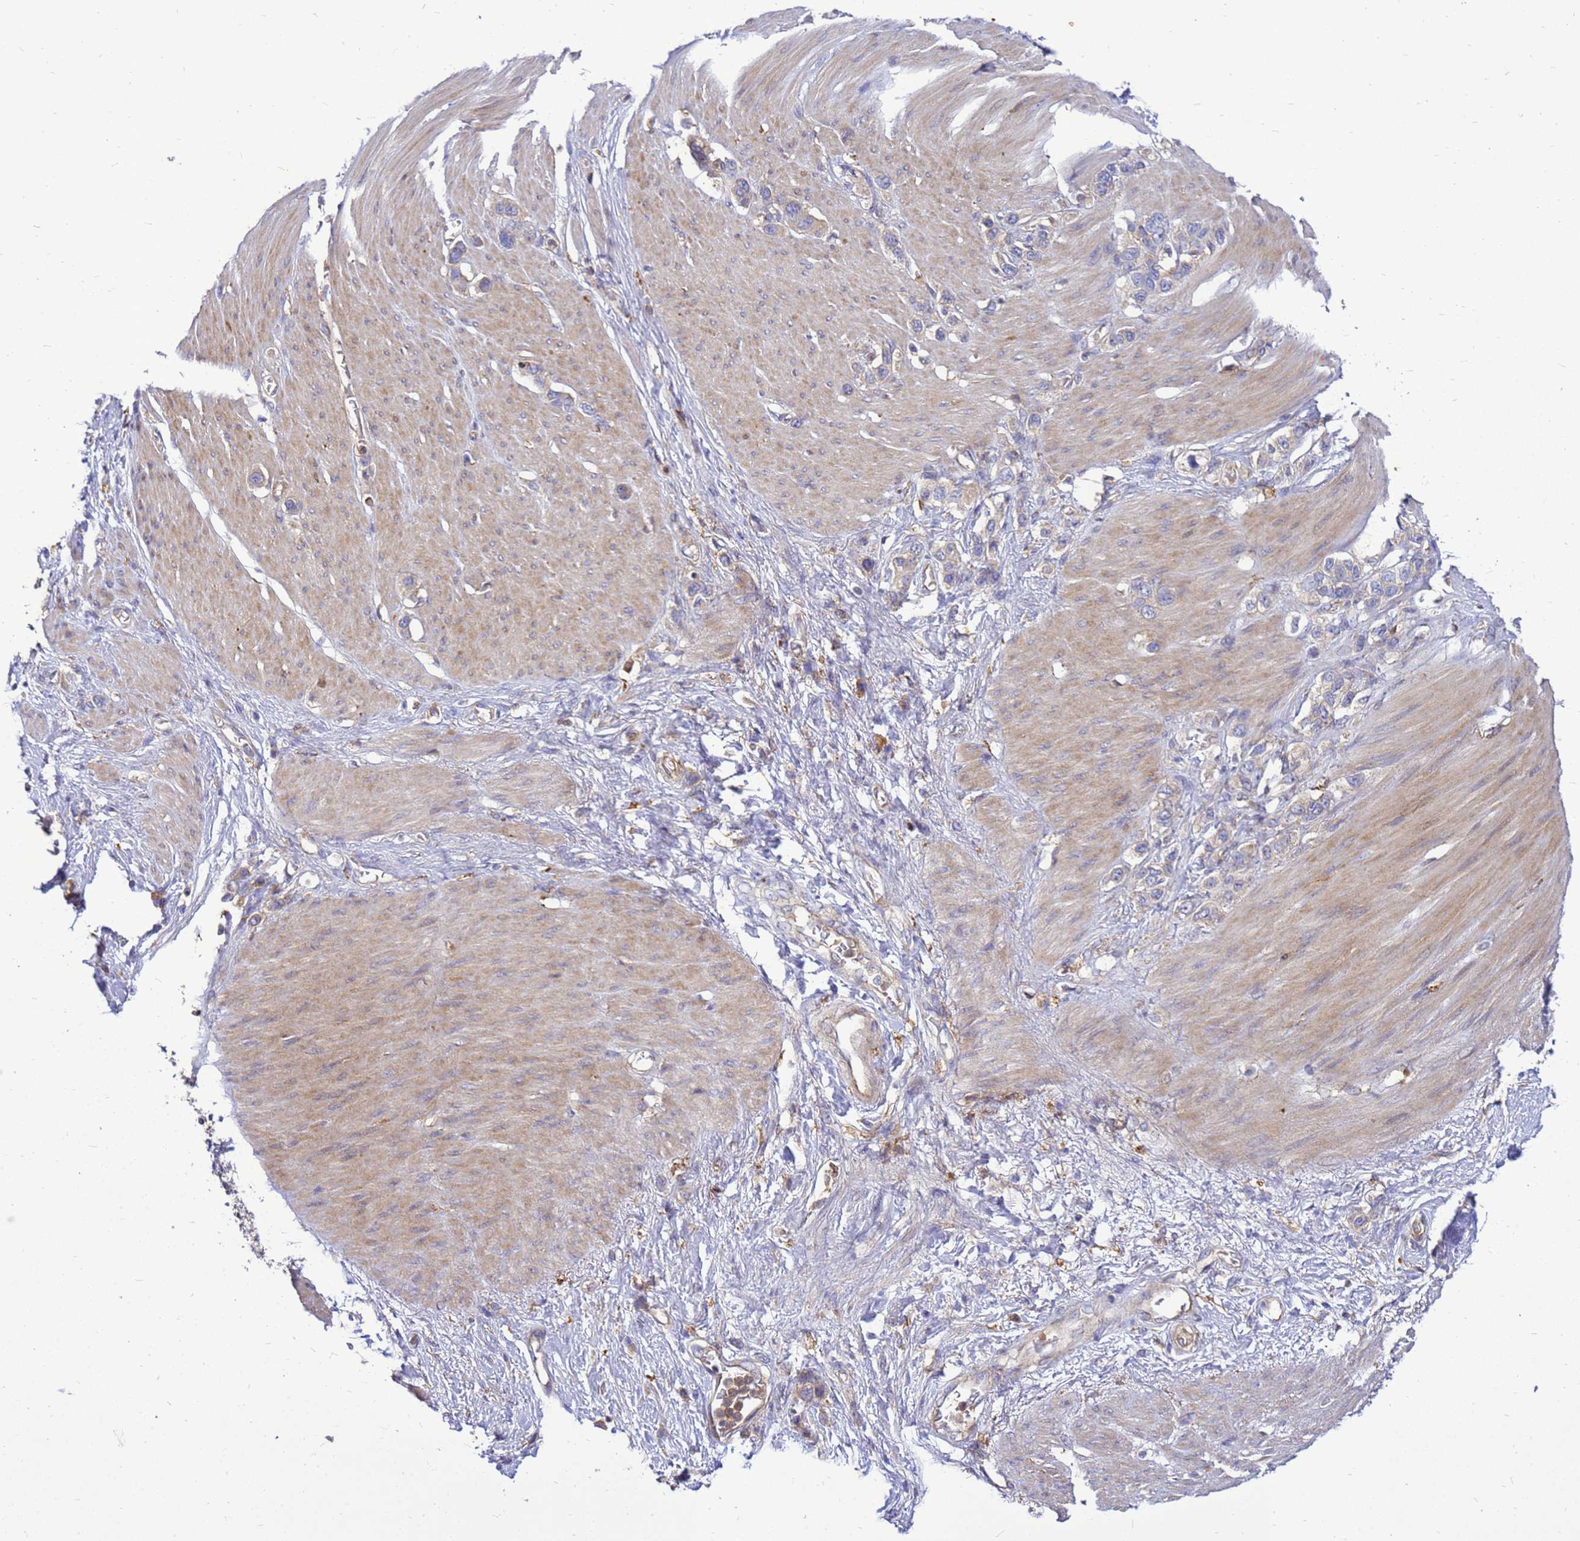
{"staining": {"intensity": "weak", "quantity": "25%-75%", "location": "cytoplasmic/membranous"}, "tissue": "stomach cancer", "cell_type": "Tumor cells", "image_type": "cancer", "snomed": [{"axis": "morphology", "description": "Adenocarcinoma, NOS"}, {"axis": "morphology", "description": "Adenocarcinoma, High grade"}, {"axis": "topography", "description": "Stomach, upper"}, {"axis": "topography", "description": "Stomach, lower"}], "caption": "Immunohistochemical staining of human stomach cancer (high-grade adenocarcinoma) shows low levels of weak cytoplasmic/membranous positivity in about 25%-75% of tumor cells.", "gene": "RNF215", "patient": {"sex": "female", "age": 65}}